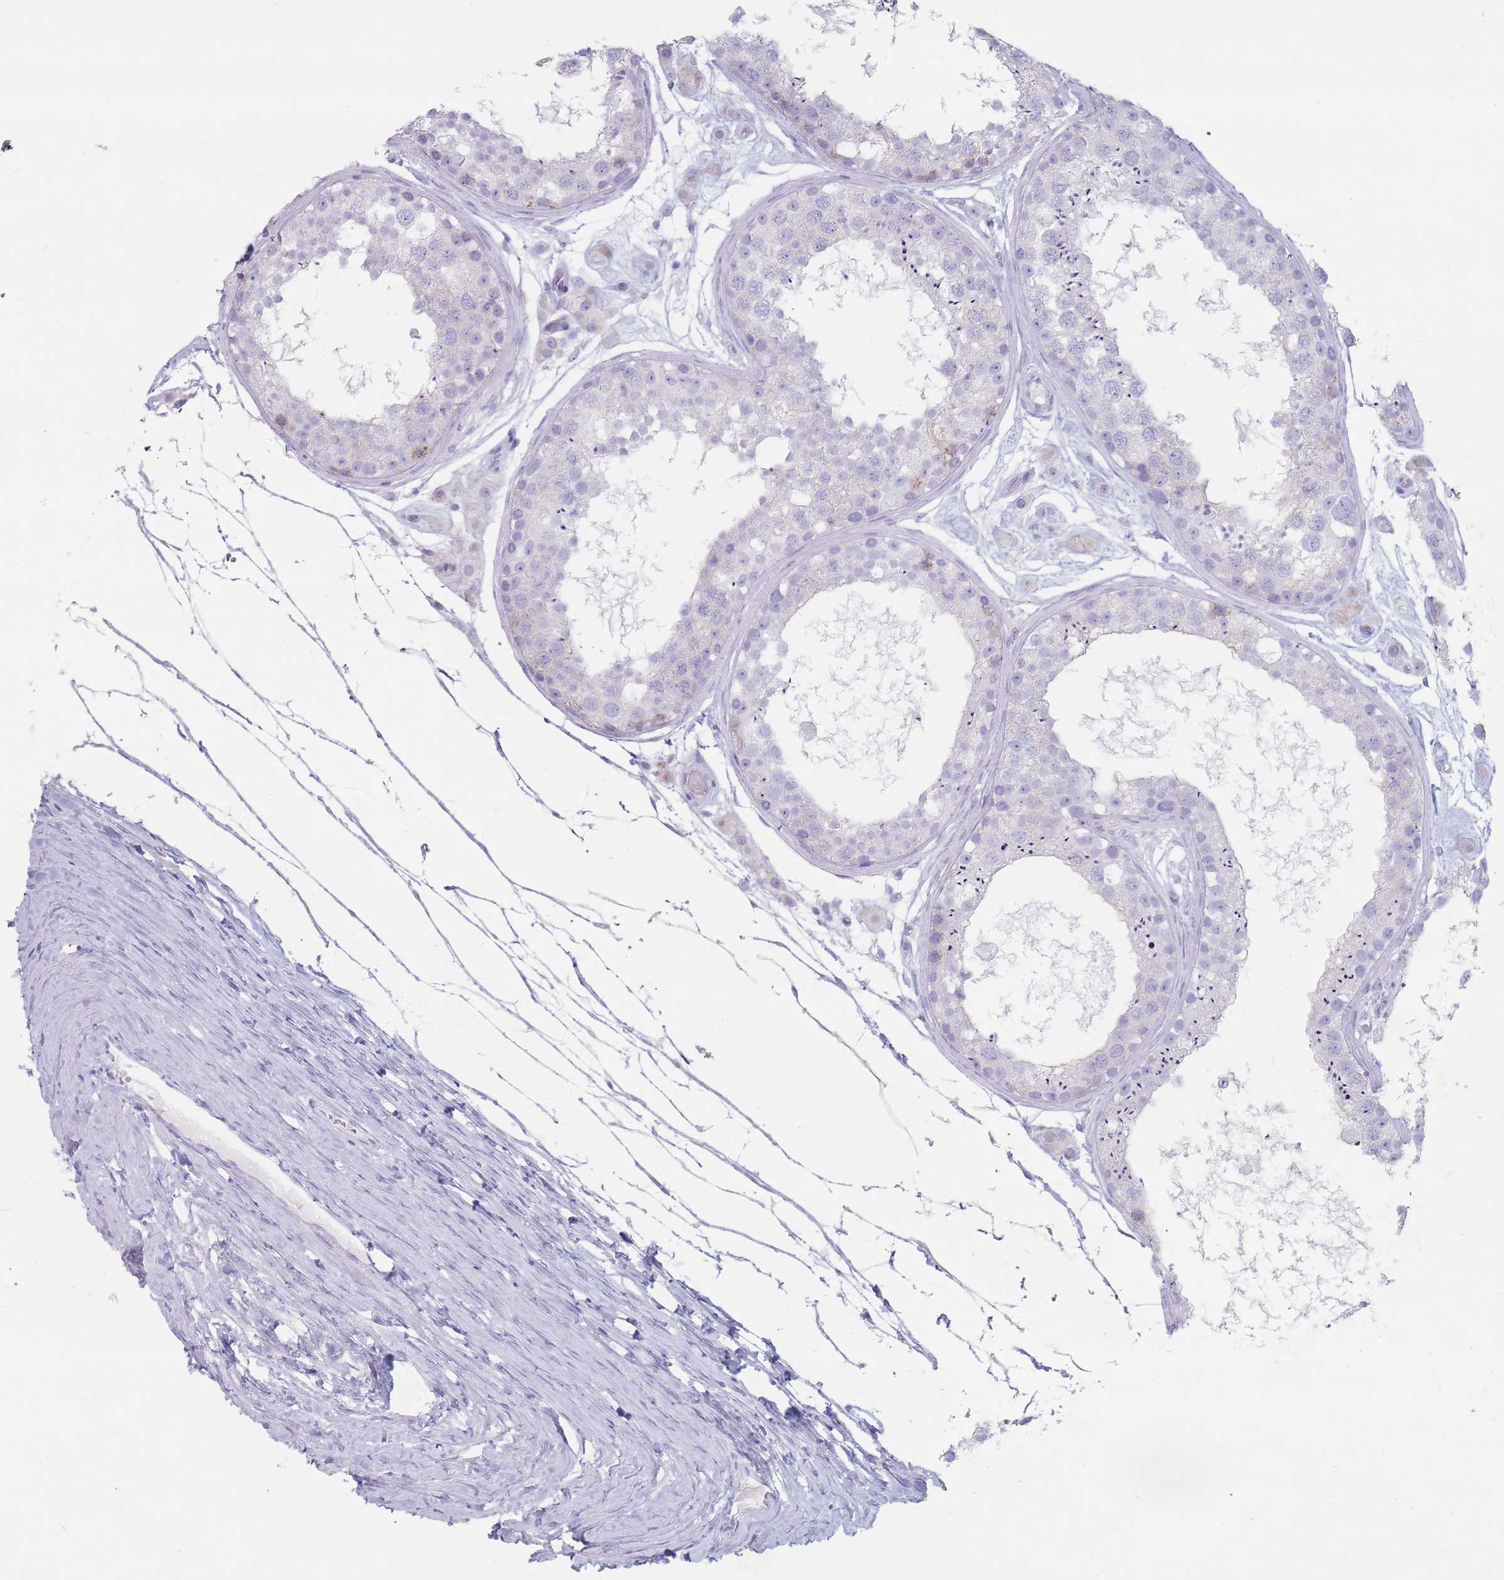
{"staining": {"intensity": "negative", "quantity": "none", "location": "none"}, "tissue": "testis", "cell_type": "Cells in seminiferous ducts", "image_type": "normal", "snomed": [{"axis": "morphology", "description": "Normal tissue, NOS"}, {"axis": "topography", "description": "Testis"}], "caption": "Immunohistochemistry (IHC) of benign testis reveals no positivity in cells in seminiferous ducts.", "gene": "ST3GAL5", "patient": {"sex": "male", "age": 25}}